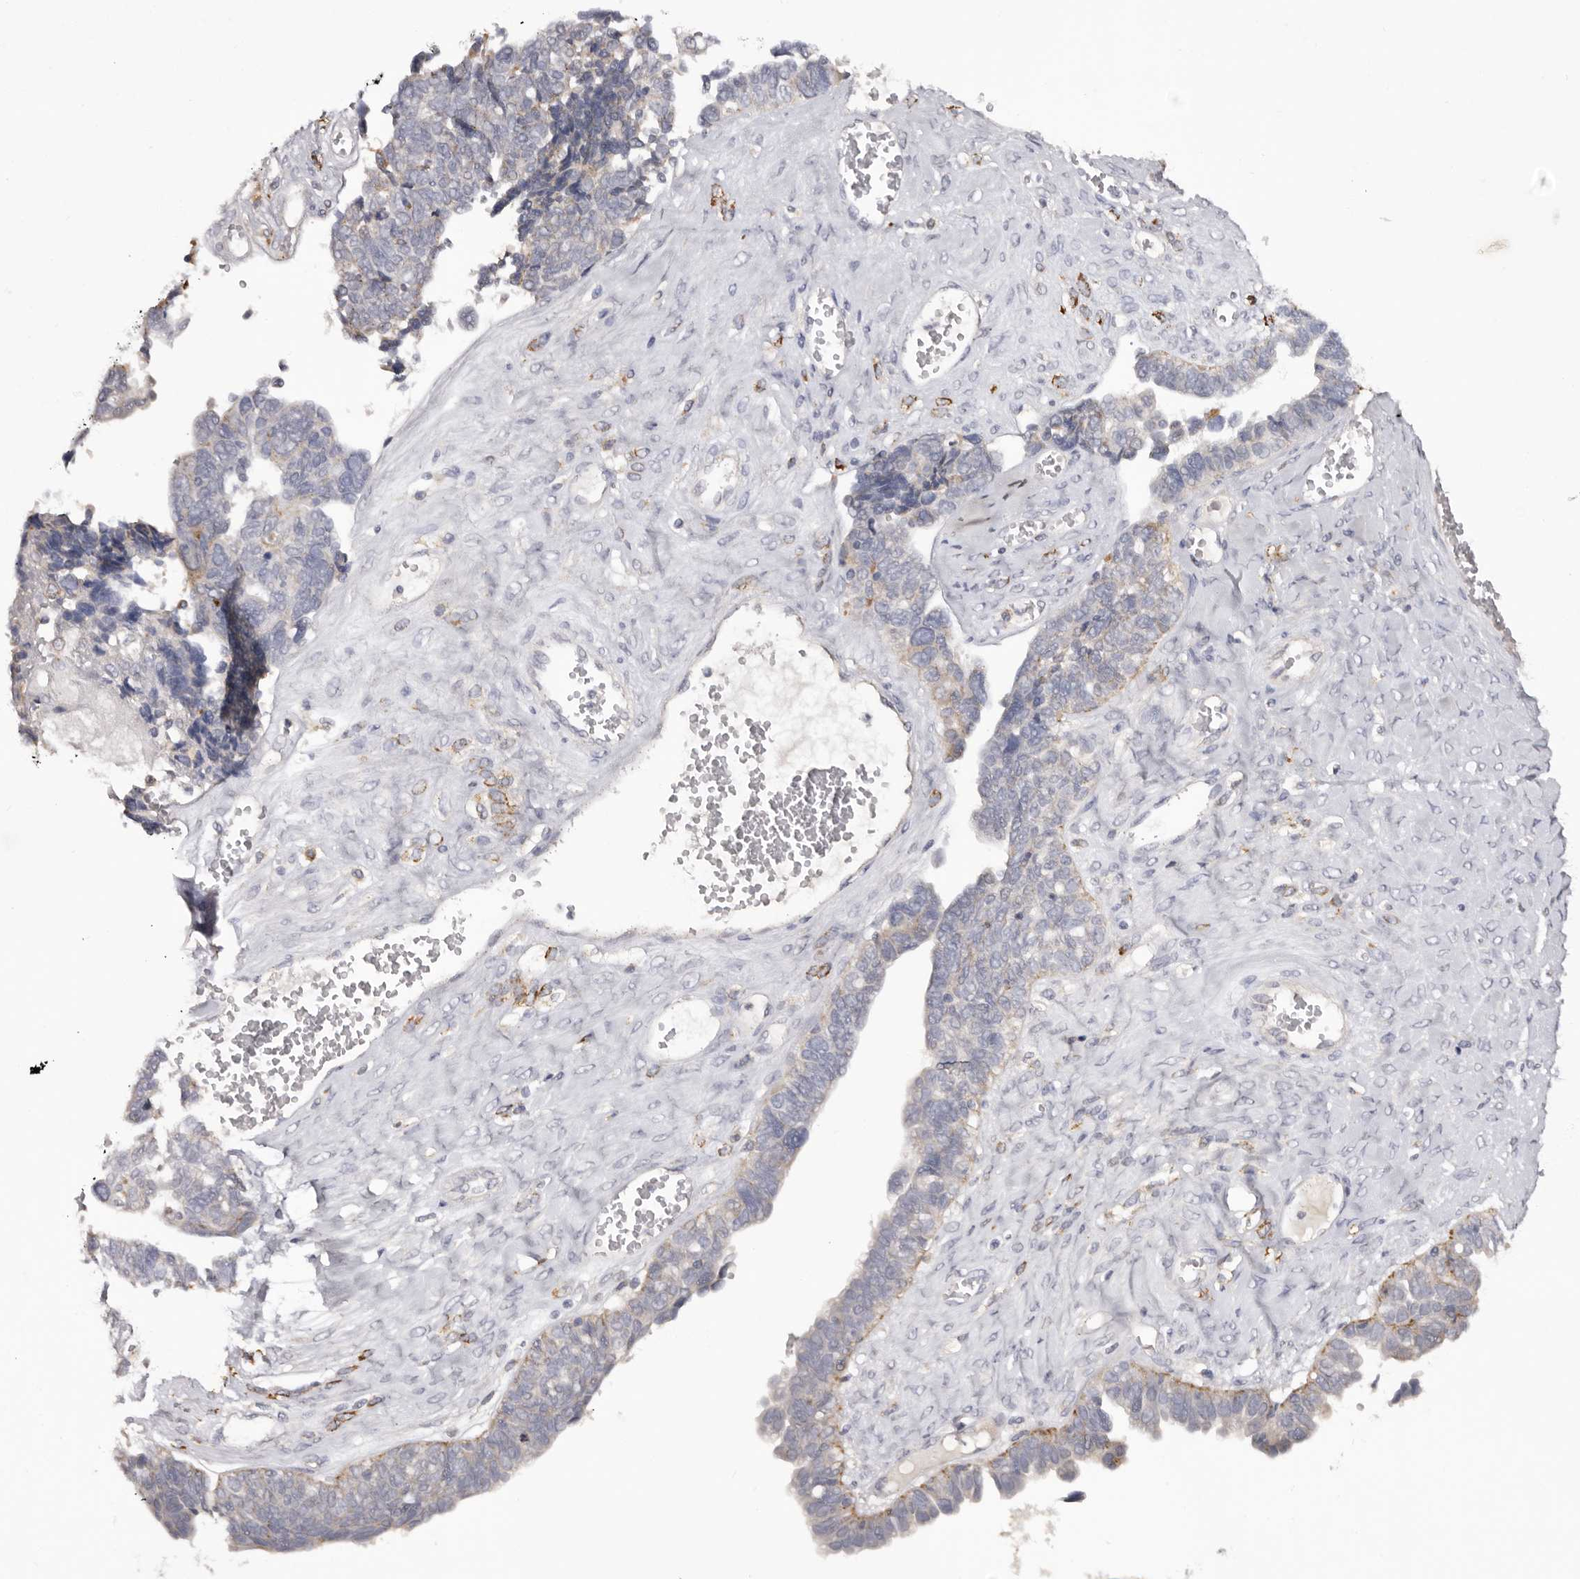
{"staining": {"intensity": "weak", "quantity": "25%-75%", "location": "cytoplasmic/membranous"}, "tissue": "ovarian cancer", "cell_type": "Tumor cells", "image_type": "cancer", "snomed": [{"axis": "morphology", "description": "Cystadenocarcinoma, serous, NOS"}, {"axis": "topography", "description": "Ovary"}], "caption": "Tumor cells exhibit low levels of weak cytoplasmic/membranous expression in approximately 25%-75% of cells in human ovarian serous cystadenocarcinoma.", "gene": "DAP", "patient": {"sex": "female", "age": 79}}